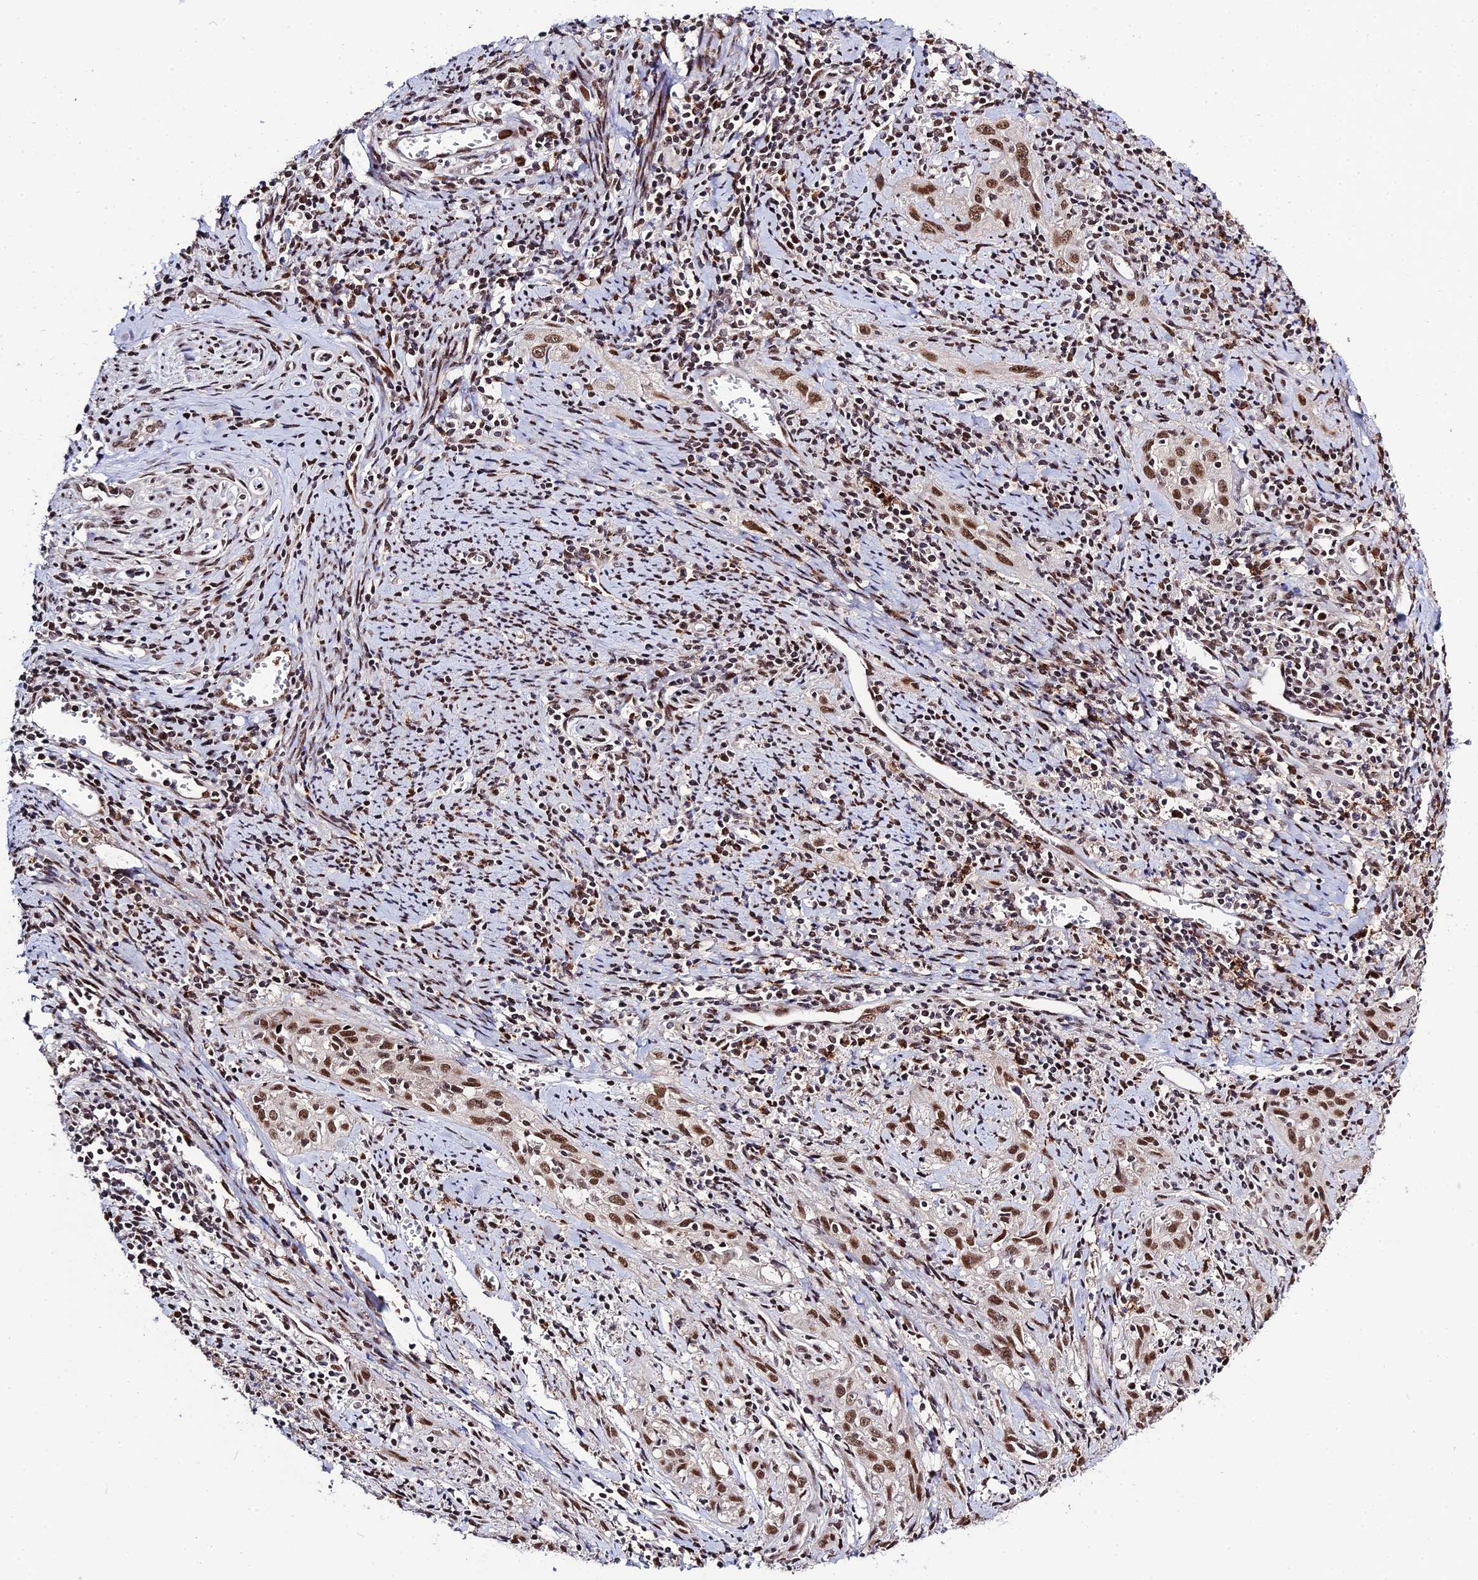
{"staining": {"intensity": "strong", "quantity": ">75%", "location": "nuclear"}, "tissue": "cervical cancer", "cell_type": "Tumor cells", "image_type": "cancer", "snomed": [{"axis": "morphology", "description": "Squamous cell carcinoma, NOS"}, {"axis": "topography", "description": "Cervix"}], "caption": "Immunohistochemistry (DAB (3,3'-diaminobenzidine)) staining of cervical cancer exhibits strong nuclear protein positivity in approximately >75% of tumor cells. (DAB IHC with brightfield microscopy, high magnification).", "gene": "SYT15", "patient": {"sex": "female", "age": 57}}